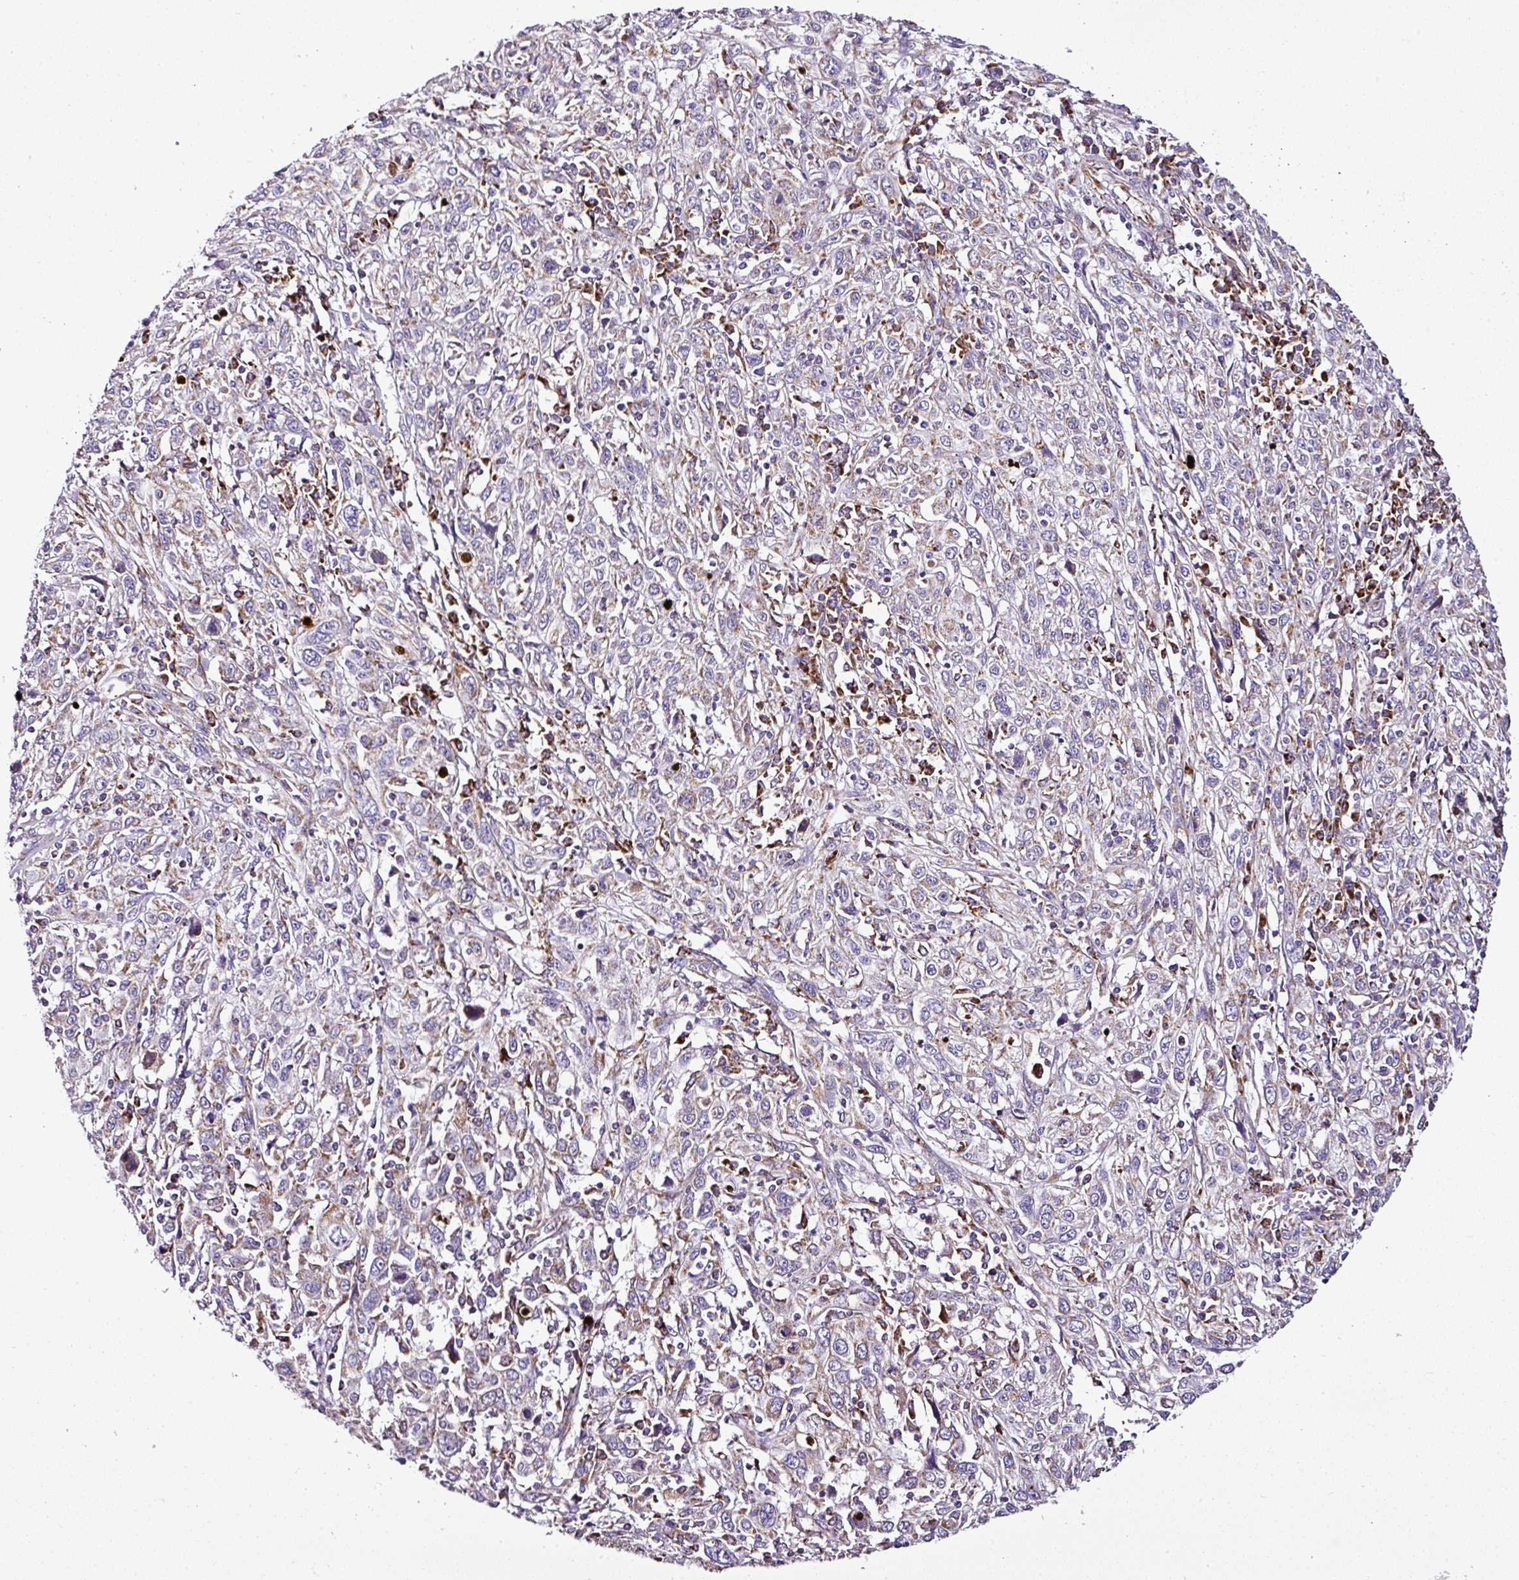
{"staining": {"intensity": "weak", "quantity": "25%-75%", "location": "cytoplasmic/membranous"}, "tissue": "cervical cancer", "cell_type": "Tumor cells", "image_type": "cancer", "snomed": [{"axis": "morphology", "description": "Squamous cell carcinoma, NOS"}, {"axis": "topography", "description": "Cervix"}], "caption": "High-magnification brightfield microscopy of cervical squamous cell carcinoma stained with DAB (3,3'-diaminobenzidine) (brown) and counterstained with hematoxylin (blue). tumor cells exhibit weak cytoplasmic/membranous staining is seen in about25%-75% of cells. (Stains: DAB (3,3'-diaminobenzidine) in brown, nuclei in blue, Microscopy: brightfield microscopy at high magnification).", "gene": "DPAGT1", "patient": {"sex": "female", "age": 46}}